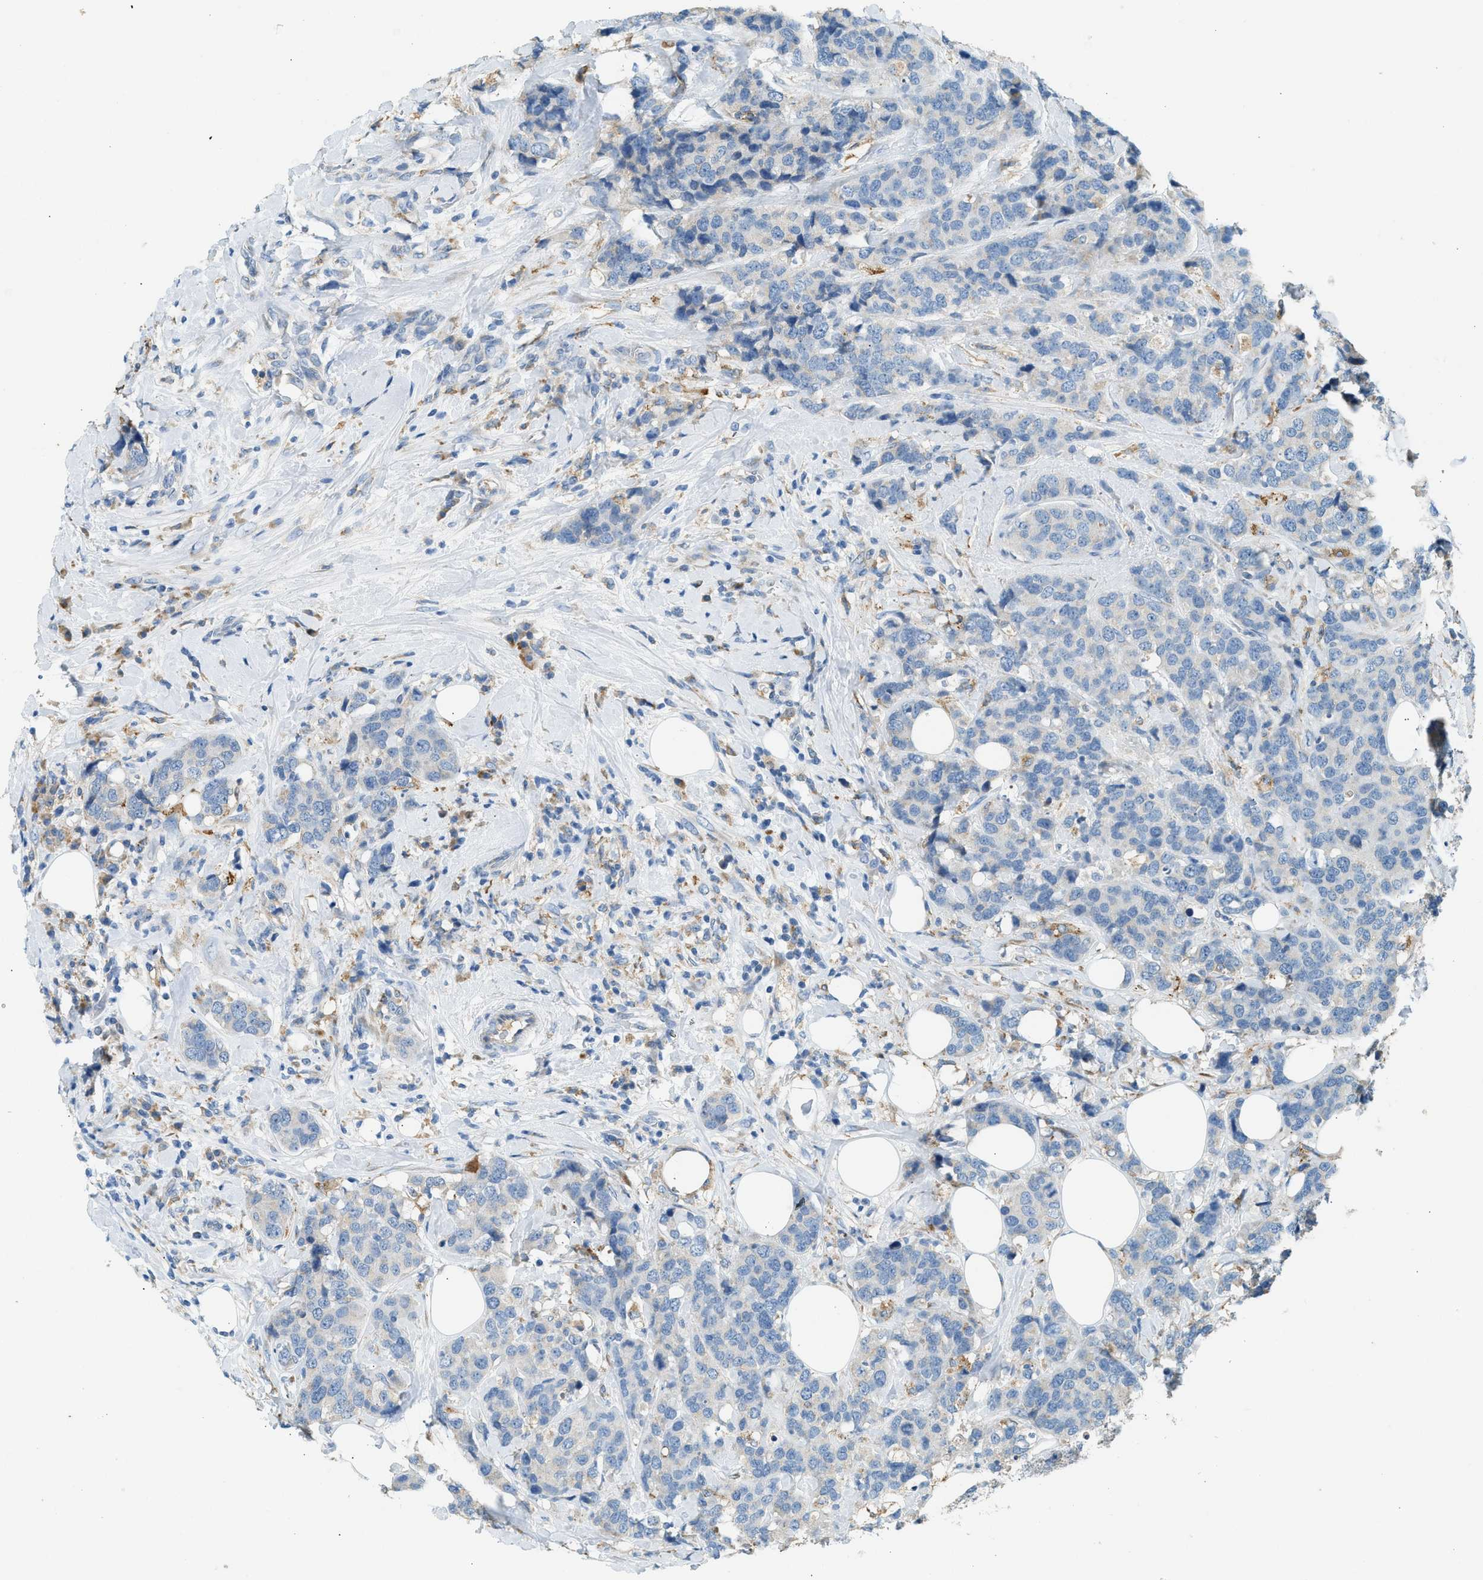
{"staining": {"intensity": "negative", "quantity": "none", "location": "none"}, "tissue": "breast cancer", "cell_type": "Tumor cells", "image_type": "cancer", "snomed": [{"axis": "morphology", "description": "Lobular carcinoma"}, {"axis": "topography", "description": "Breast"}], "caption": "An image of human lobular carcinoma (breast) is negative for staining in tumor cells. The staining was performed using DAB to visualize the protein expression in brown, while the nuclei were stained in blue with hematoxylin (Magnification: 20x).", "gene": "CTSB", "patient": {"sex": "female", "age": 59}}